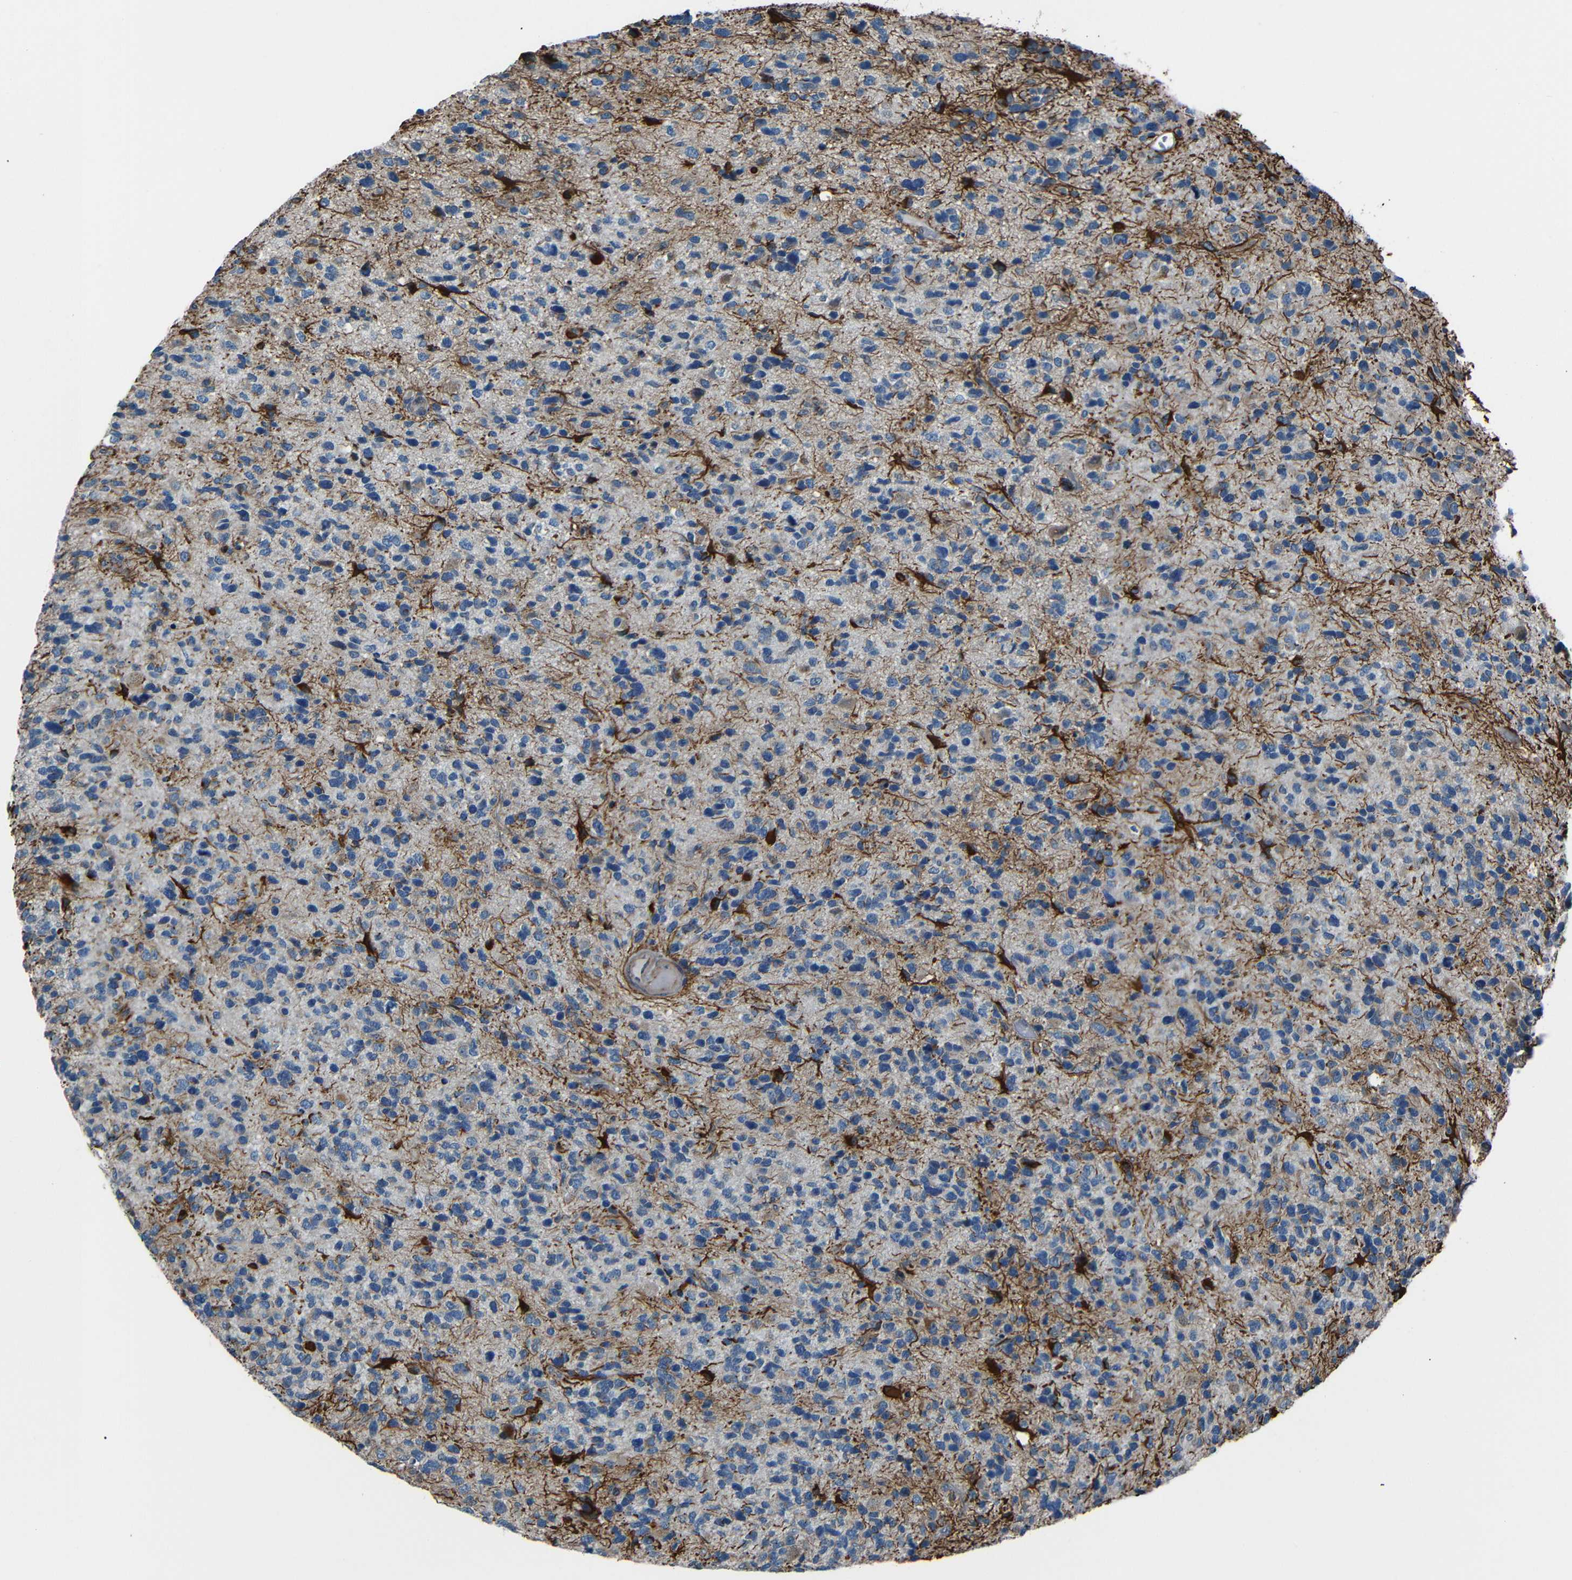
{"staining": {"intensity": "negative", "quantity": "none", "location": "none"}, "tissue": "glioma", "cell_type": "Tumor cells", "image_type": "cancer", "snomed": [{"axis": "morphology", "description": "Glioma, malignant, High grade"}, {"axis": "topography", "description": "Brain"}], "caption": "There is no significant positivity in tumor cells of malignant glioma (high-grade).", "gene": "AKAP9", "patient": {"sex": "female", "age": 58}}